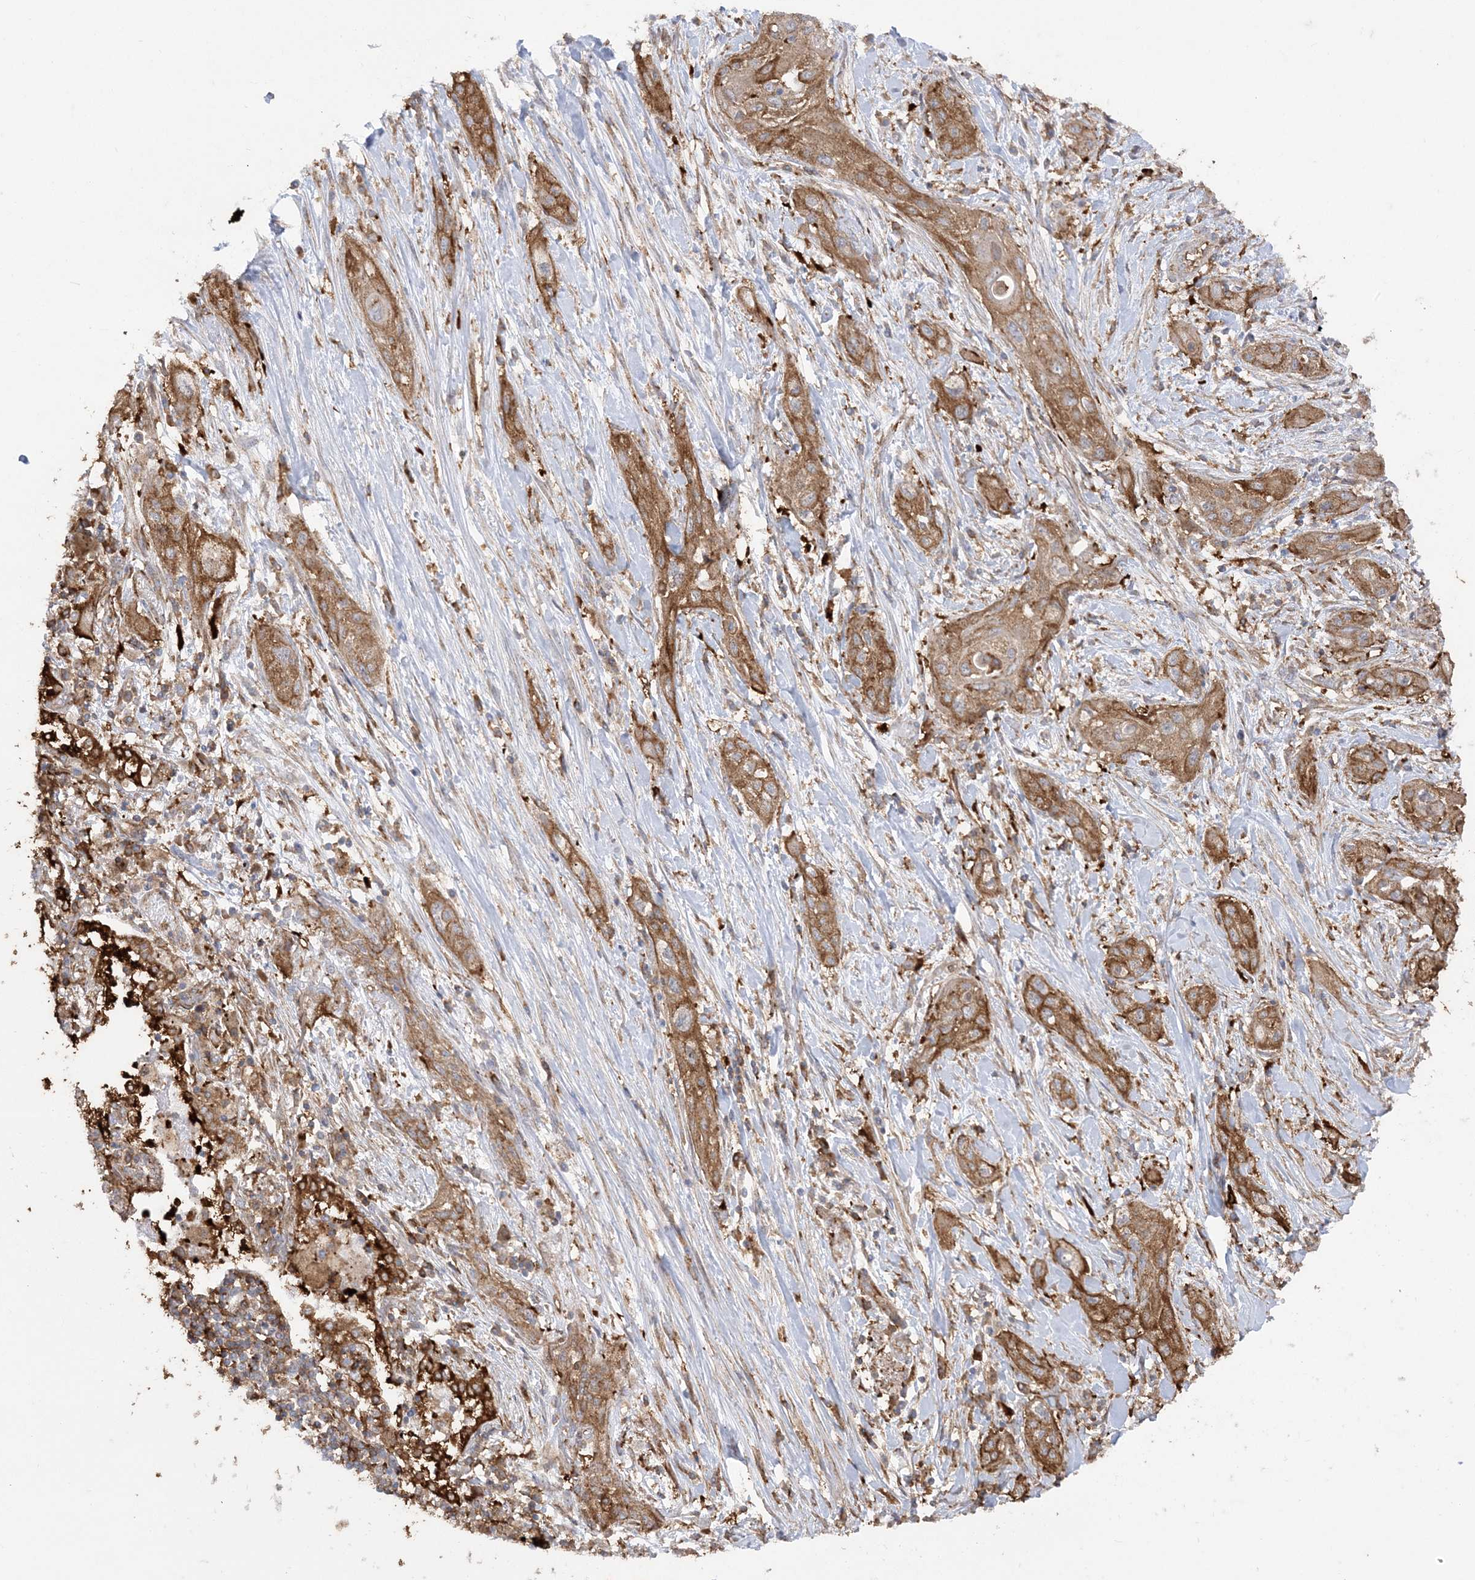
{"staining": {"intensity": "moderate", "quantity": ">75%", "location": "cytoplasmic/membranous"}, "tissue": "lung cancer", "cell_type": "Tumor cells", "image_type": "cancer", "snomed": [{"axis": "morphology", "description": "Squamous cell carcinoma, NOS"}, {"axis": "topography", "description": "Lung"}], "caption": "Protein analysis of lung squamous cell carcinoma tissue shows moderate cytoplasmic/membranous positivity in approximately >75% of tumor cells.", "gene": "DERL3", "patient": {"sex": "female", "age": 47}}